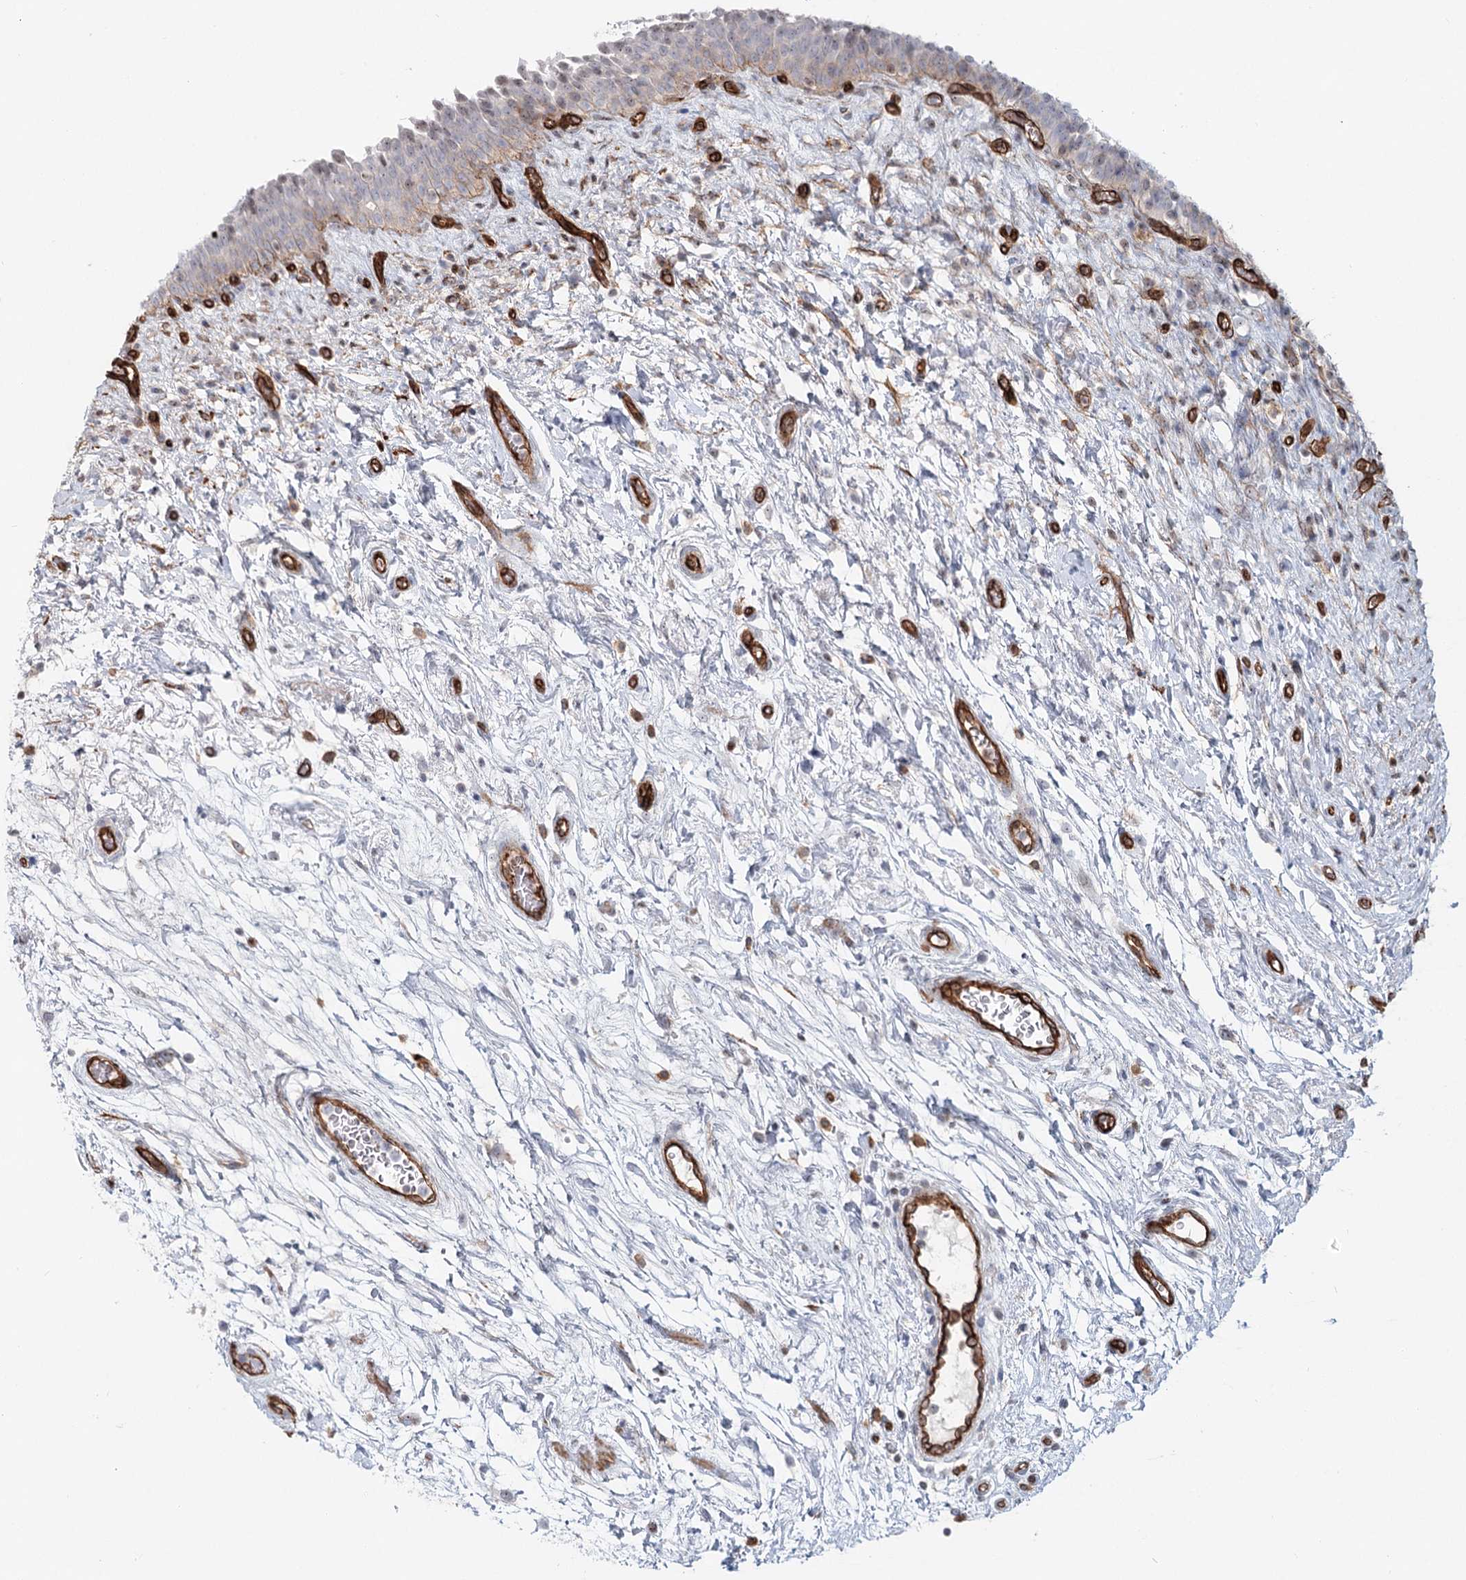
{"staining": {"intensity": "weak", "quantity": "25%-75%", "location": "cytoplasmic/membranous"}, "tissue": "urinary bladder", "cell_type": "Urothelial cells", "image_type": "normal", "snomed": [{"axis": "morphology", "description": "Normal tissue, NOS"}, {"axis": "topography", "description": "Urinary bladder"}], "caption": "IHC of unremarkable urinary bladder reveals low levels of weak cytoplasmic/membranous staining in approximately 25%-75% of urothelial cells.", "gene": "ZFYVE28", "patient": {"sex": "male", "age": 83}}